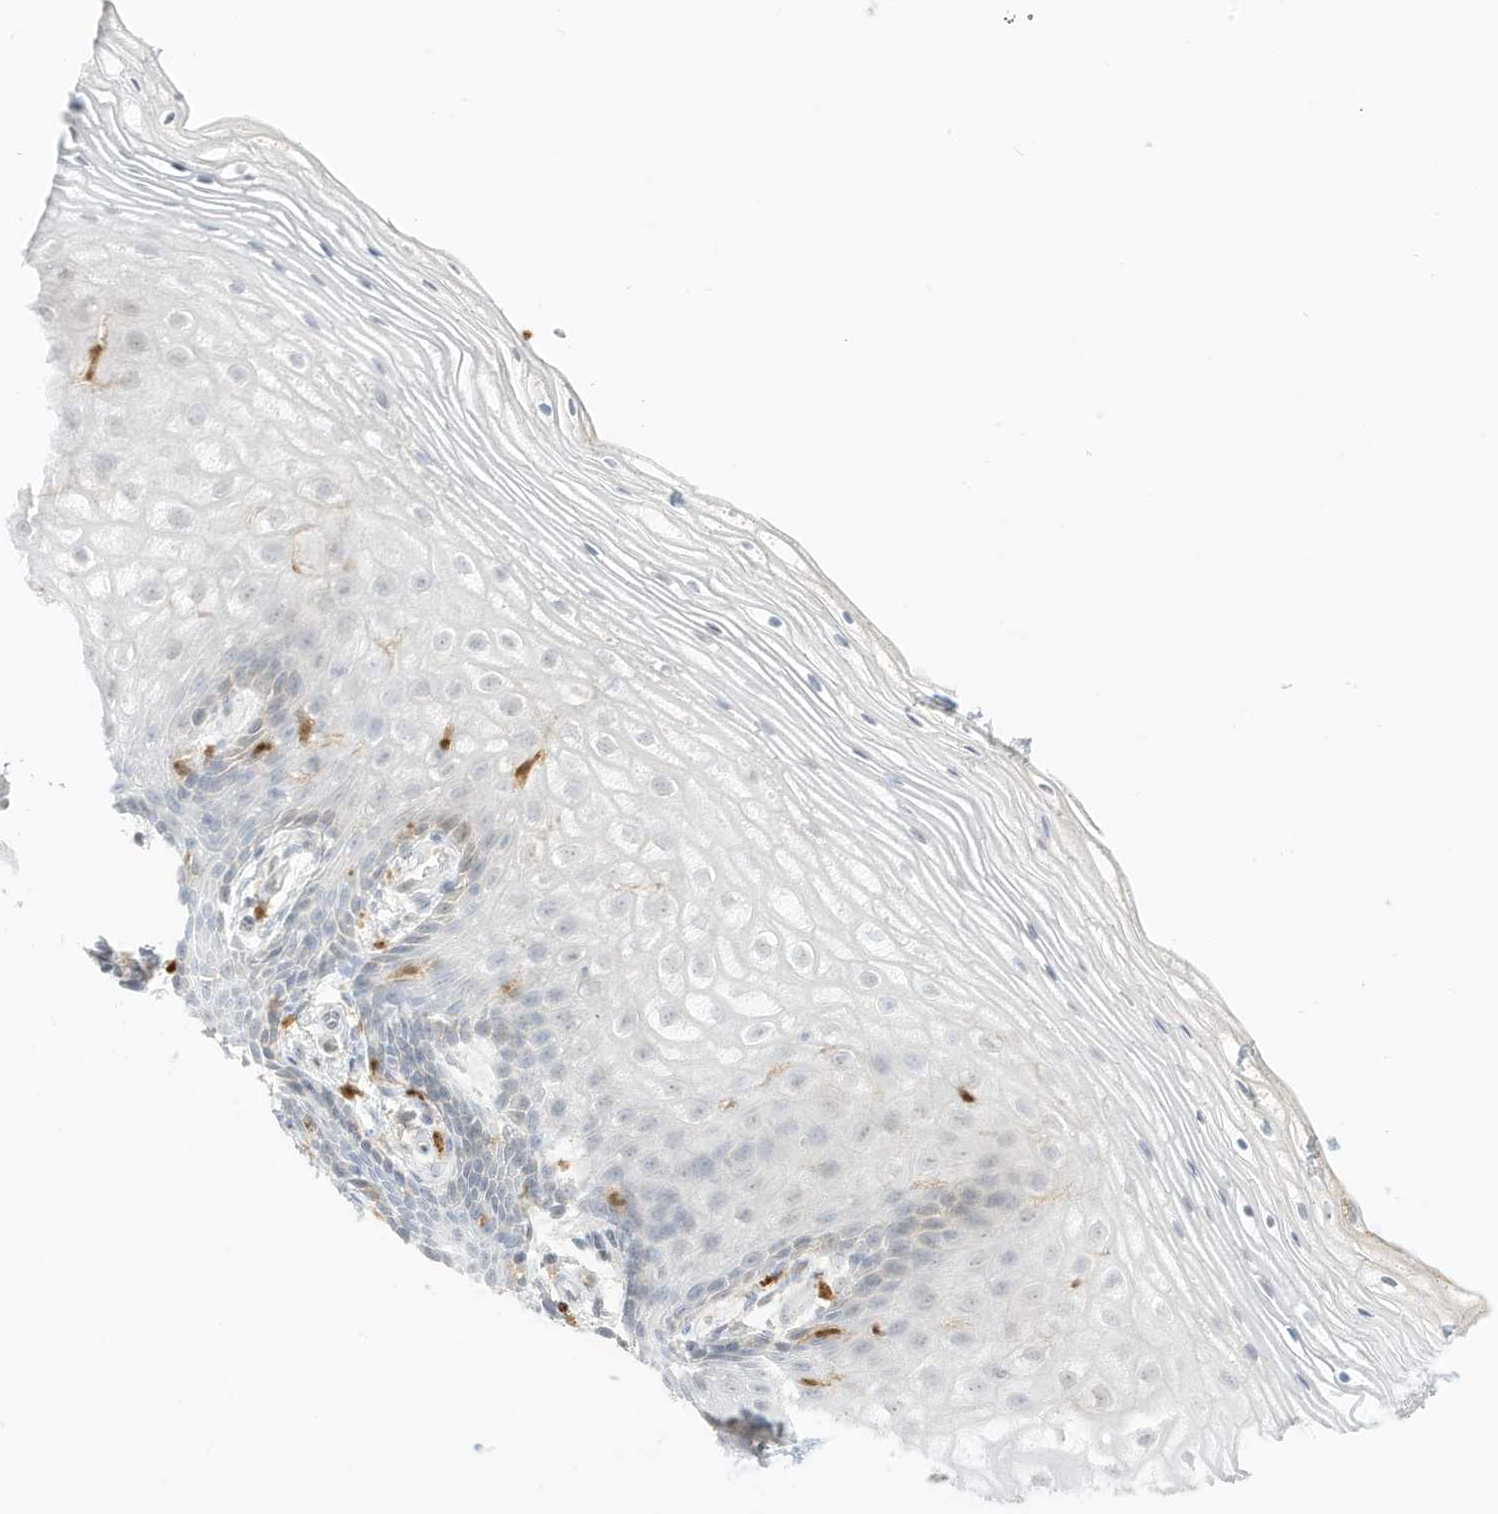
{"staining": {"intensity": "negative", "quantity": "none", "location": "none"}, "tissue": "vagina", "cell_type": "Squamous epithelial cells", "image_type": "normal", "snomed": [{"axis": "morphology", "description": "Normal tissue, NOS"}, {"axis": "topography", "description": "Vagina"}], "caption": "High power microscopy micrograph of an IHC photomicrograph of normal vagina, revealing no significant expression in squamous epithelial cells.", "gene": "GCA", "patient": {"sex": "female", "age": 60}}